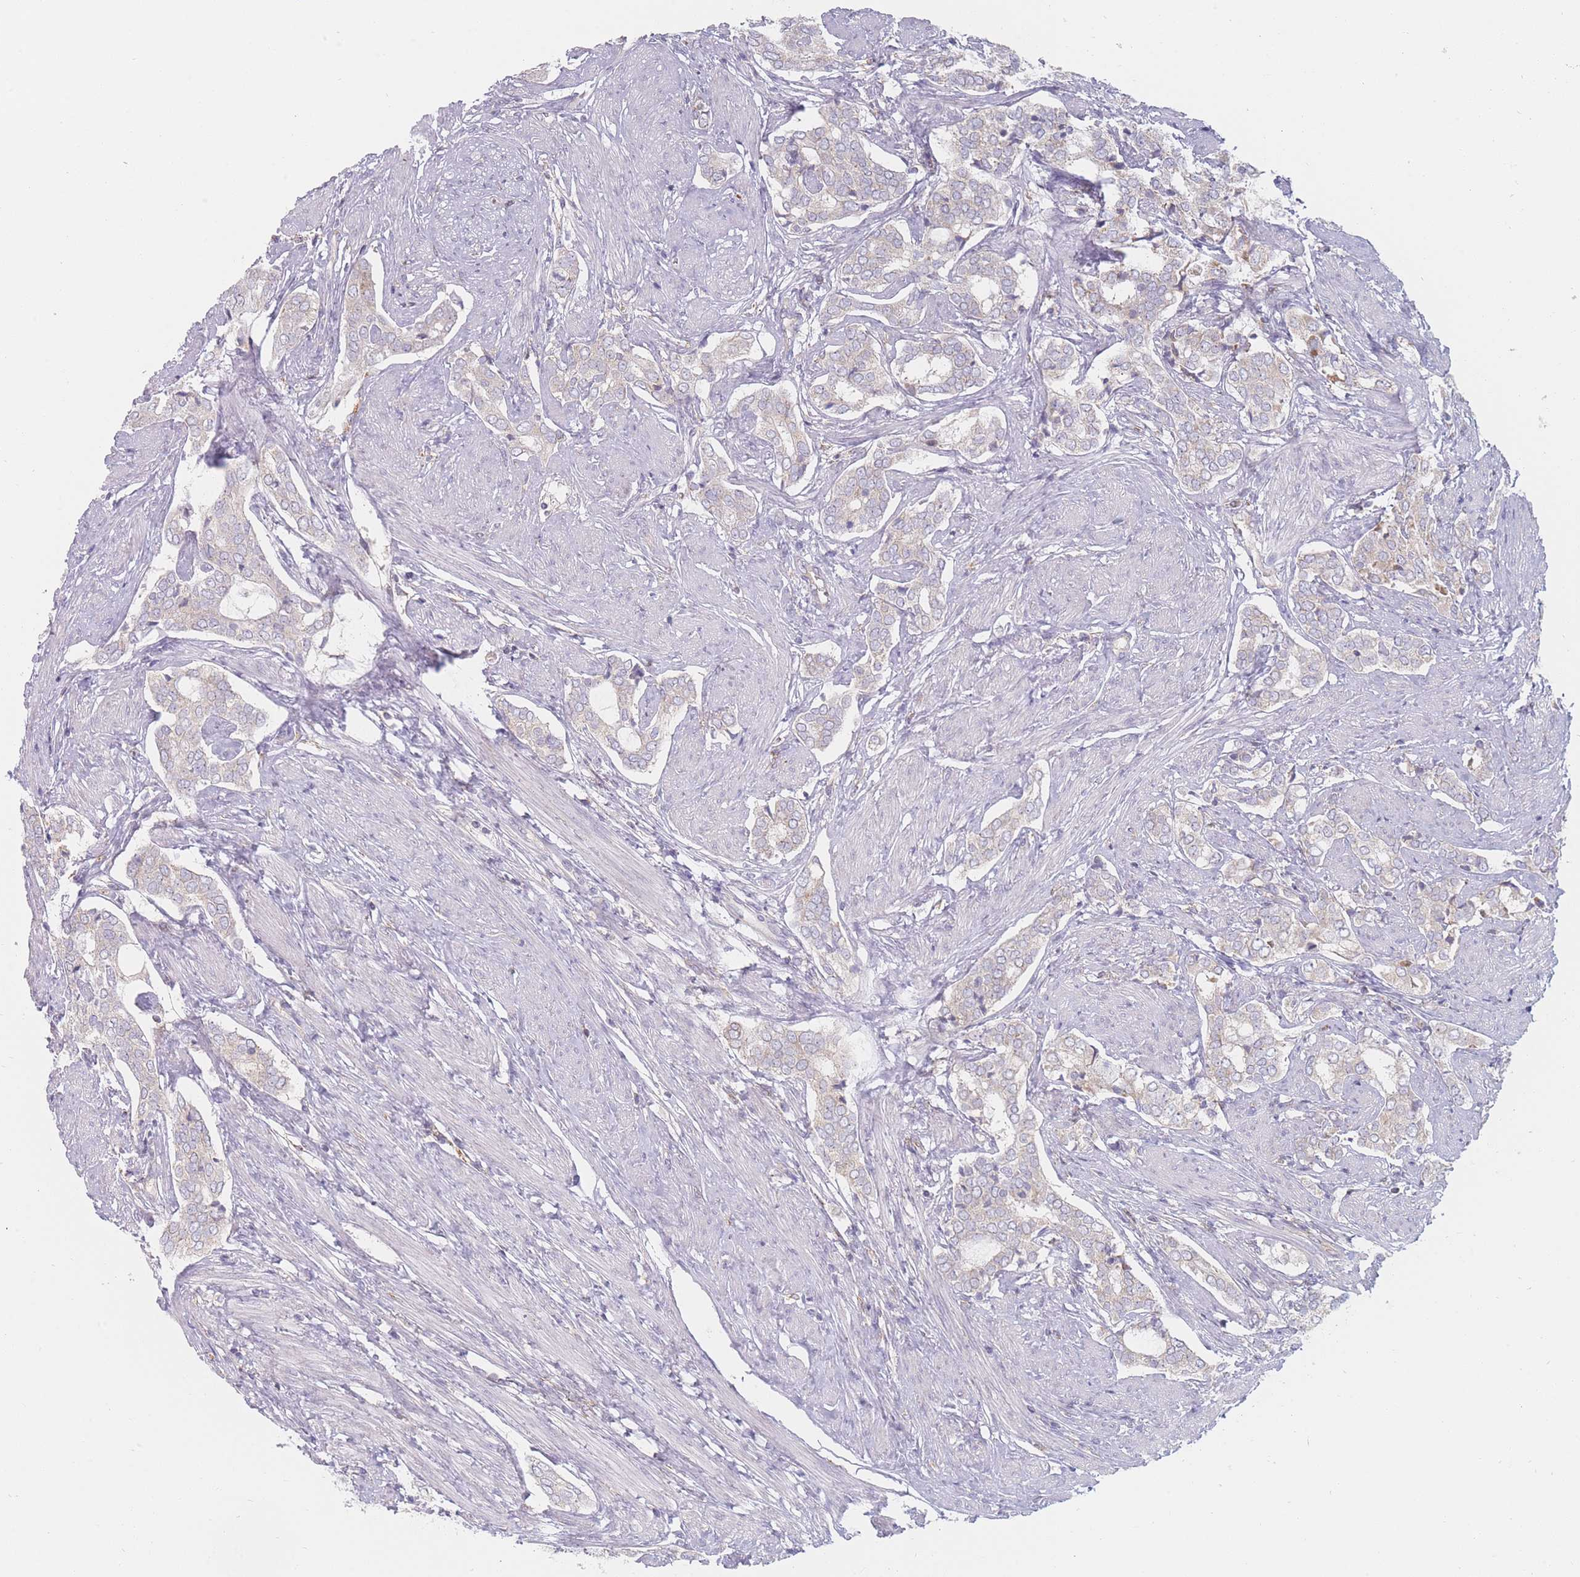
{"staining": {"intensity": "negative", "quantity": "none", "location": "none"}, "tissue": "prostate cancer", "cell_type": "Tumor cells", "image_type": "cancer", "snomed": [{"axis": "morphology", "description": "Adenocarcinoma, High grade"}, {"axis": "topography", "description": "Prostate"}], "caption": "Micrograph shows no protein staining in tumor cells of prostate cancer (adenocarcinoma (high-grade)) tissue. The staining is performed using DAB brown chromogen with nuclei counter-stained in using hematoxylin.", "gene": "MAP1S", "patient": {"sex": "male", "age": 71}}